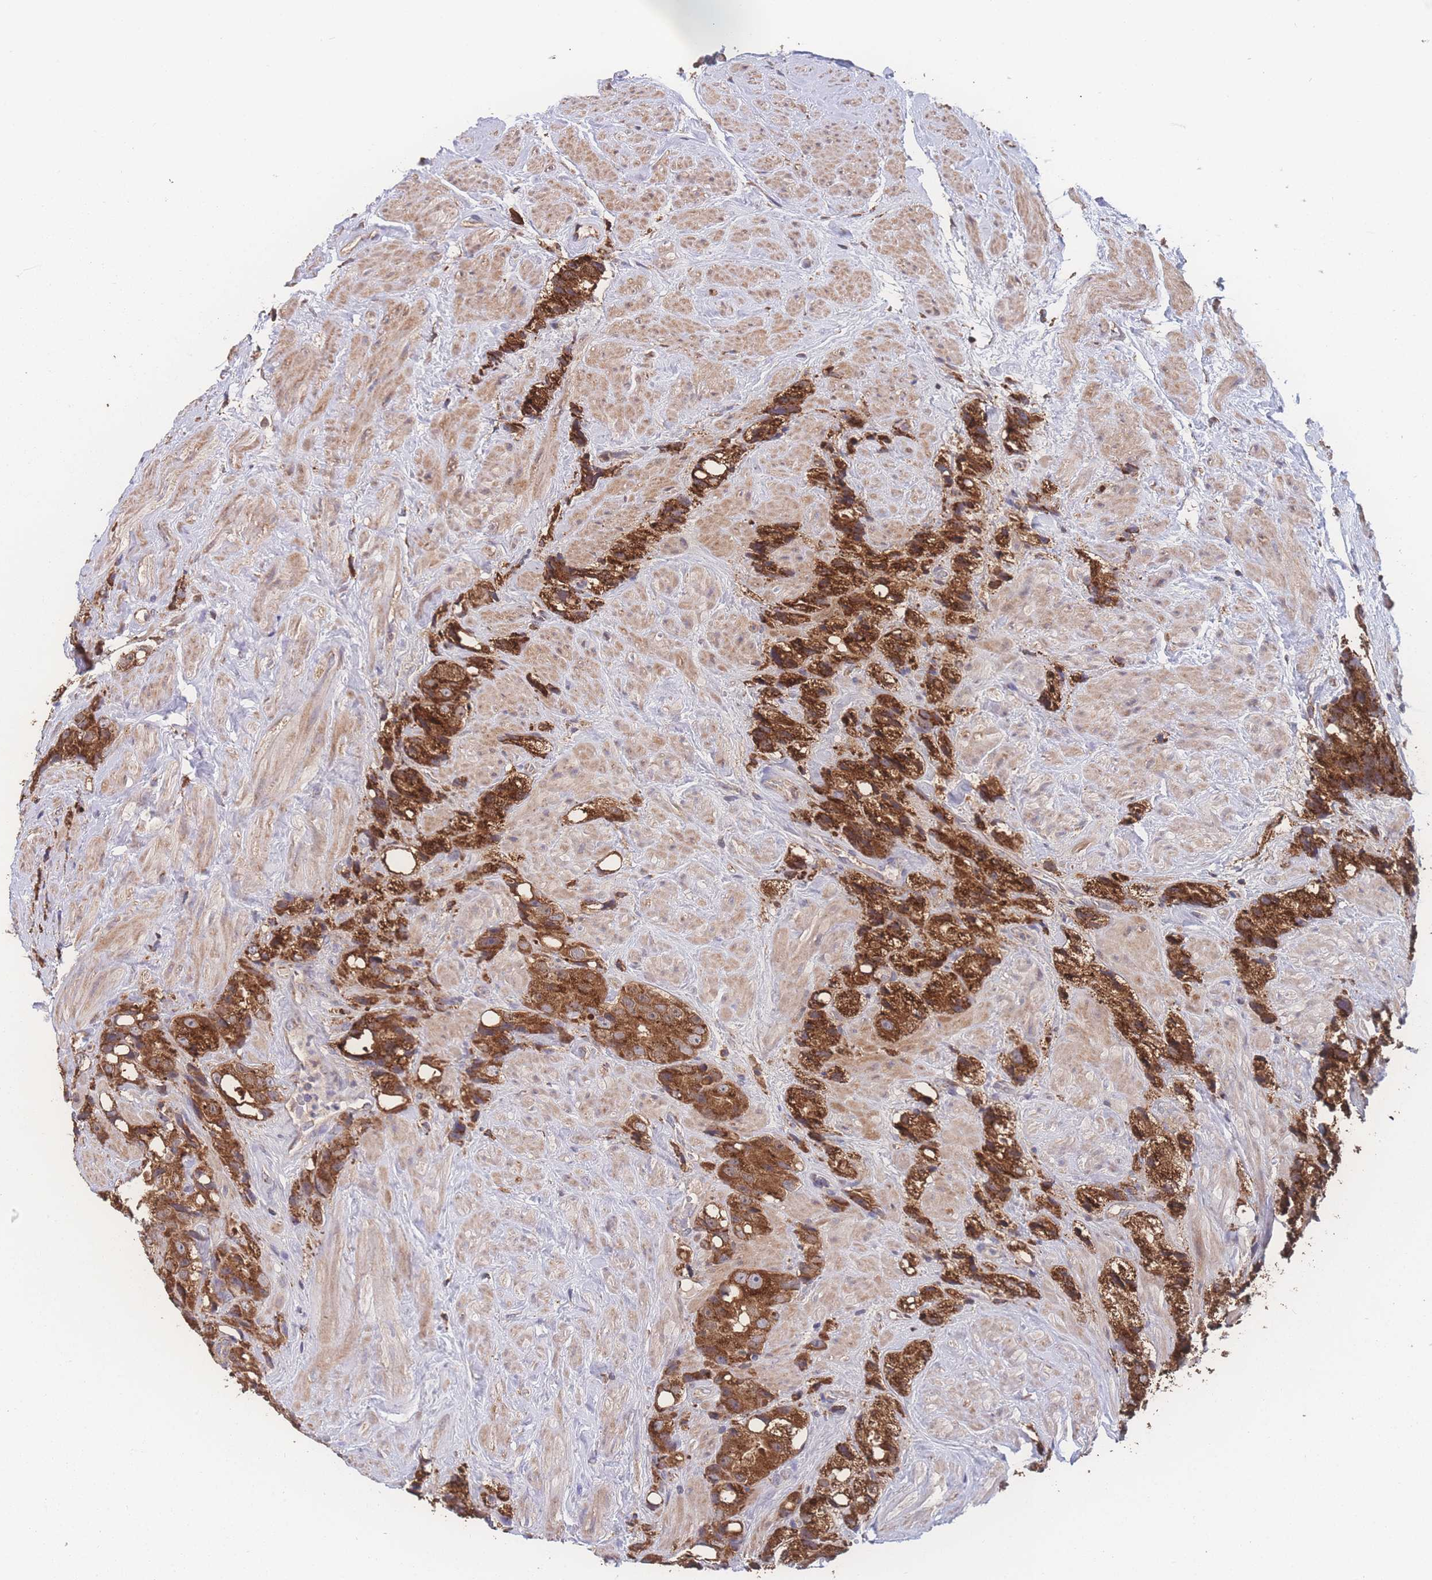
{"staining": {"intensity": "strong", "quantity": ">75%", "location": "cytoplasmic/membranous"}, "tissue": "prostate cancer", "cell_type": "Tumor cells", "image_type": "cancer", "snomed": [{"axis": "morphology", "description": "Adenocarcinoma, NOS"}, {"axis": "topography", "description": "Prostate"}], "caption": "Prostate cancer stained with IHC exhibits strong cytoplasmic/membranous positivity in approximately >75% of tumor cells. (Brightfield microscopy of DAB IHC at high magnification).", "gene": "SGSM3", "patient": {"sex": "male", "age": 79}}